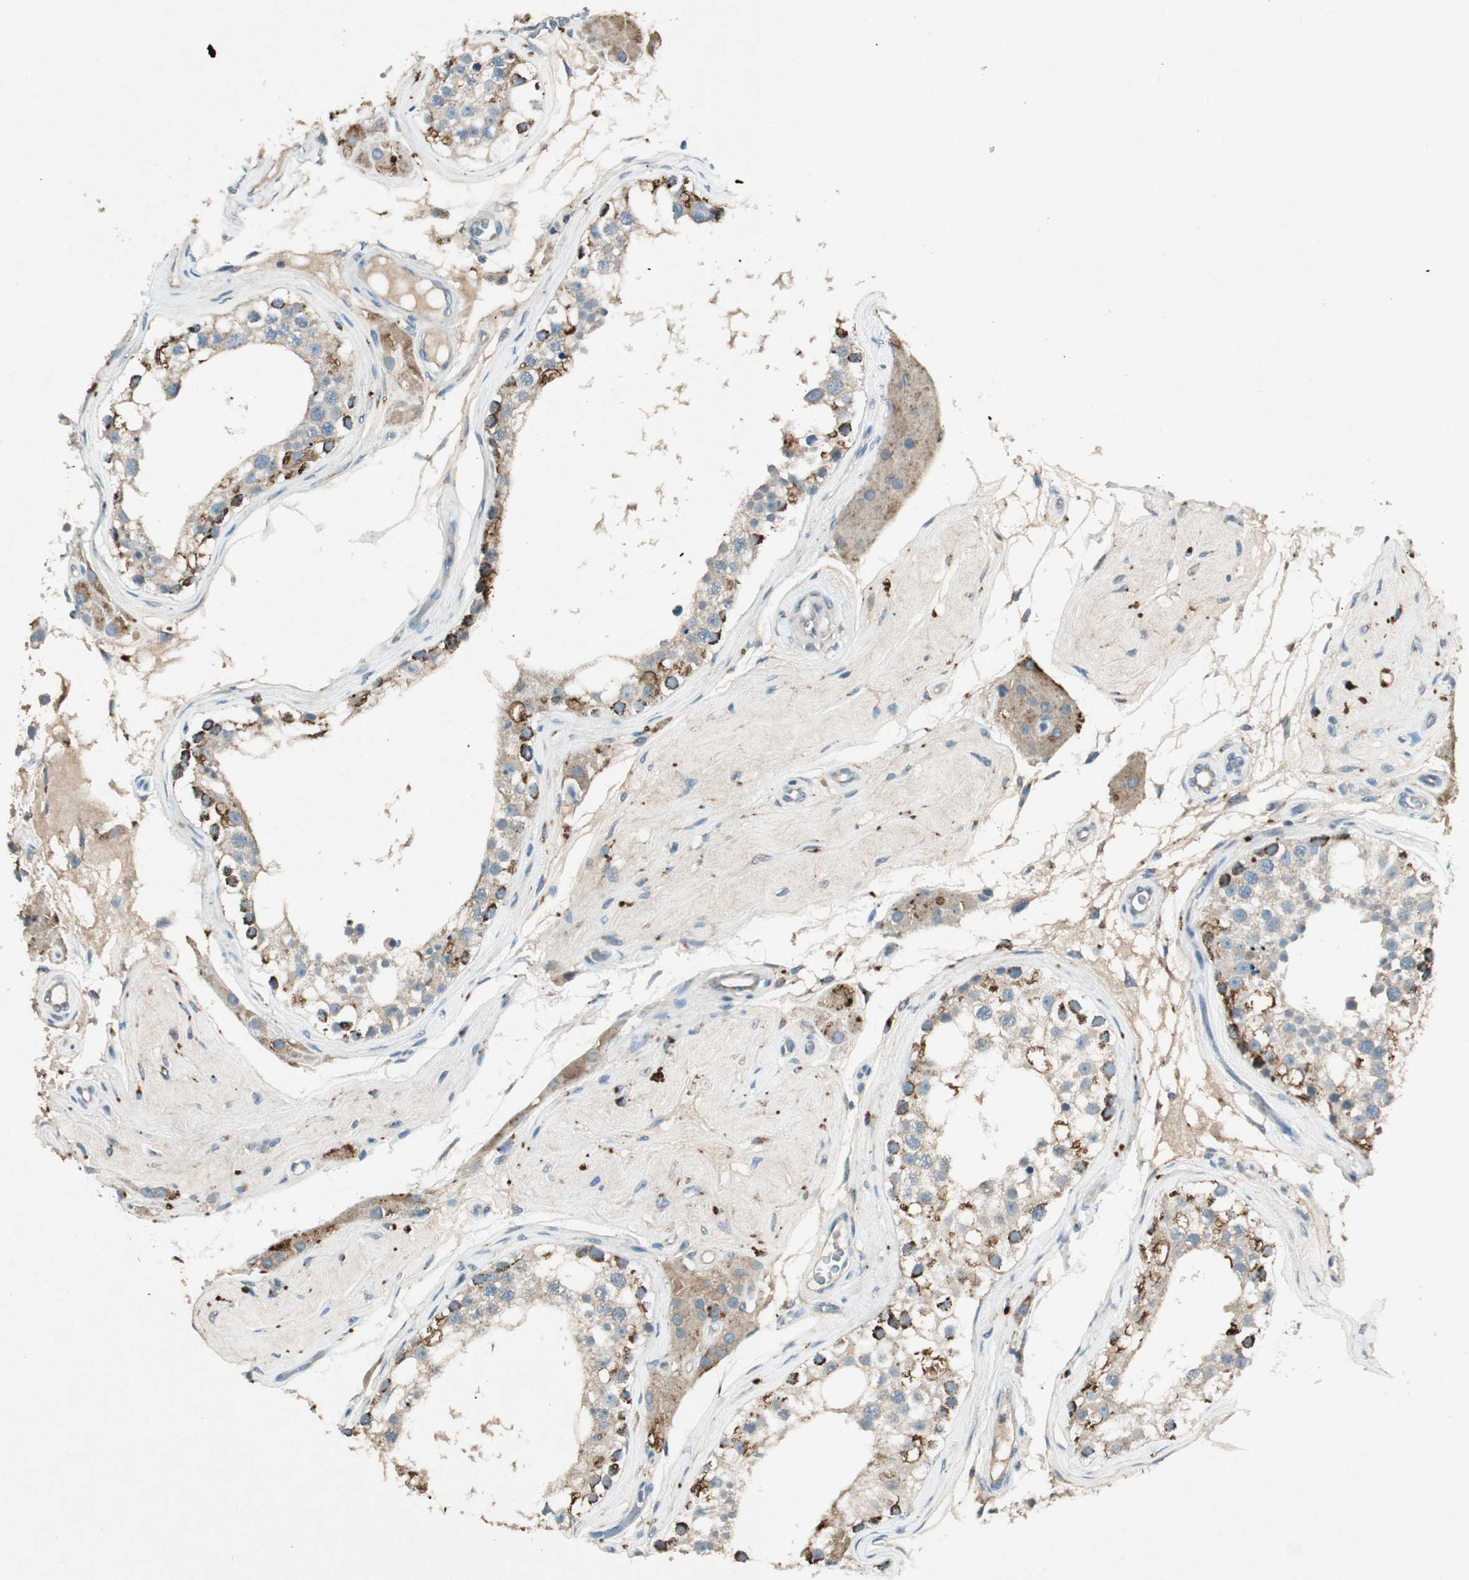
{"staining": {"intensity": "moderate", "quantity": "<25%", "location": "cytoplasmic/membranous"}, "tissue": "testis", "cell_type": "Cells in seminiferous ducts", "image_type": "normal", "snomed": [{"axis": "morphology", "description": "Normal tissue, NOS"}, {"axis": "topography", "description": "Testis"}], "caption": "DAB (3,3'-diaminobenzidine) immunohistochemical staining of benign testis shows moderate cytoplasmic/membranous protein staining in approximately <25% of cells in seminiferous ducts.", "gene": "NKAIN1", "patient": {"sex": "male", "age": 68}}